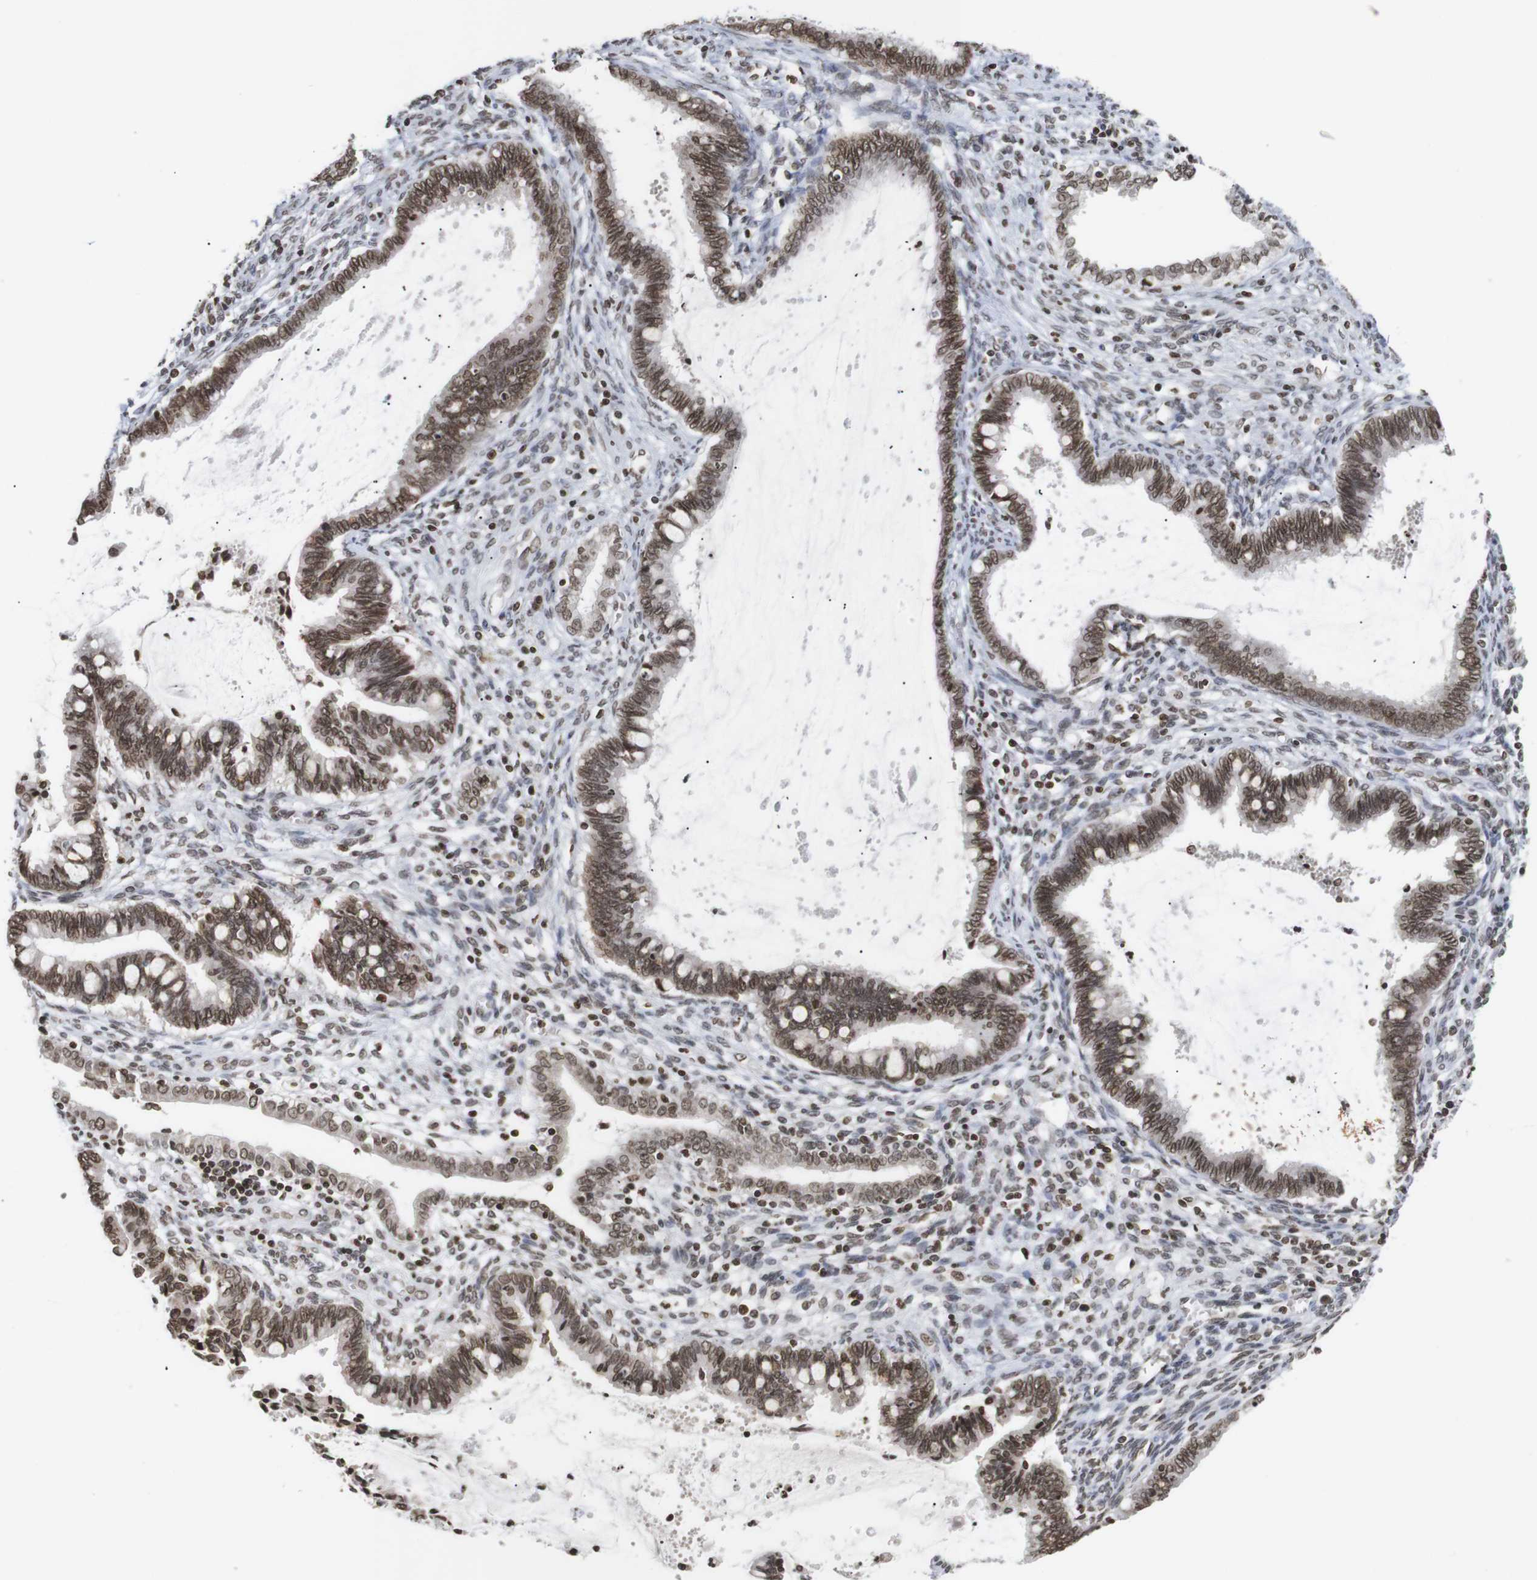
{"staining": {"intensity": "moderate", "quantity": ">75%", "location": "nuclear"}, "tissue": "cervical cancer", "cell_type": "Tumor cells", "image_type": "cancer", "snomed": [{"axis": "morphology", "description": "Adenocarcinoma, NOS"}, {"axis": "topography", "description": "Cervix"}], "caption": "This is a photomicrograph of IHC staining of cervical cancer (adenocarcinoma), which shows moderate staining in the nuclear of tumor cells.", "gene": "ETV5", "patient": {"sex": "female", "age": 44}}